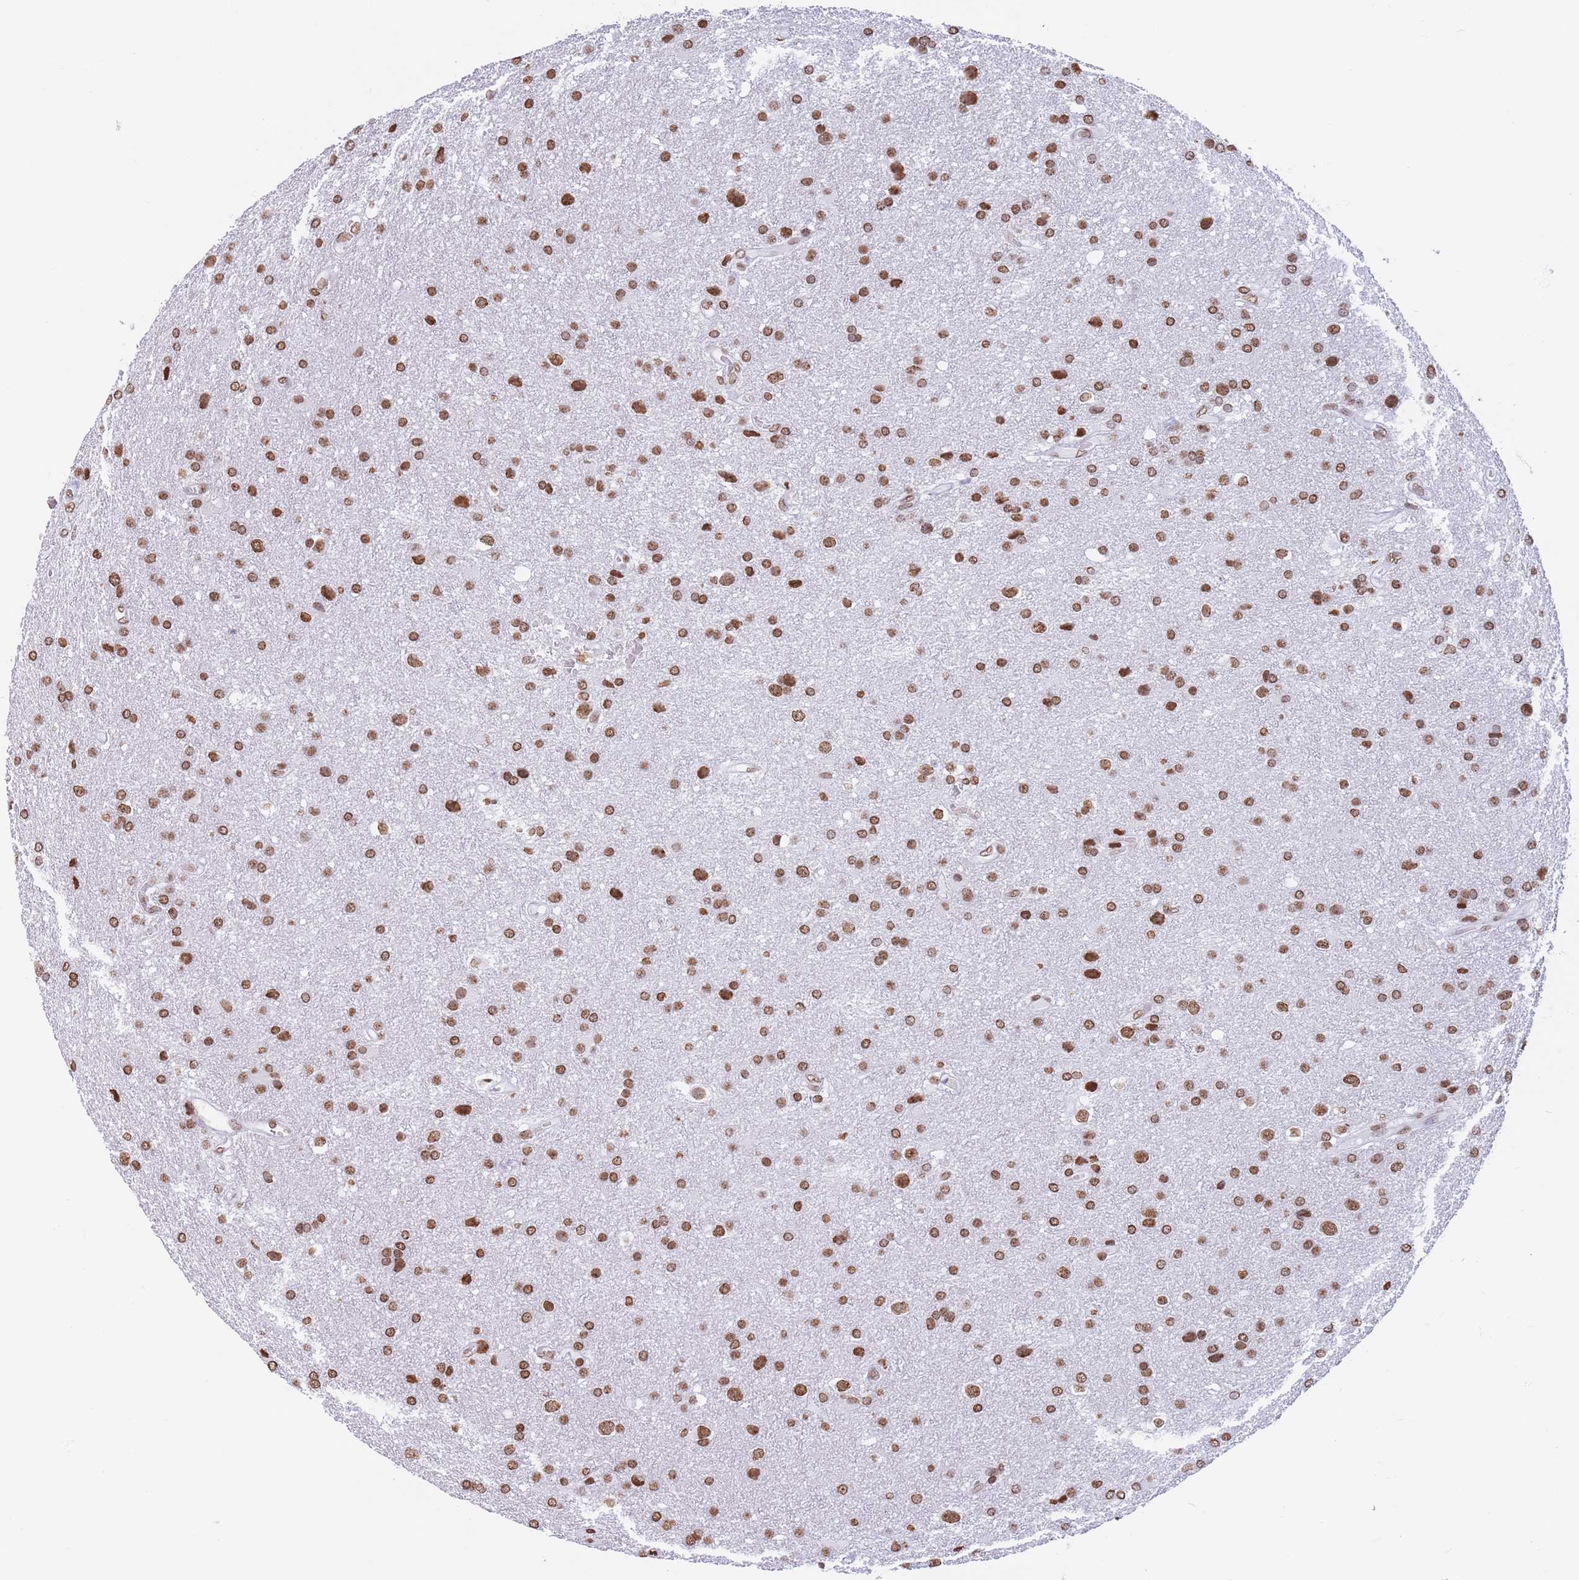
{"staining": {"intensity": "moderate", "quantity": ">75%", "location": "nuclear"}, "tissue": "glioma", "cell_type": "Tumor cells", "image_type": "cancer", "snomed": [{"axis": "morphology", "description": "Glioma, malignant, Low grade"}, {"axis": "topography", "description": "Brain"}], "caption": "Tumor cells show moderate nuclear staining in about >75% of cells in glioma.", "gene": "RYK", "patient": {"sex": "female", "age": 32}}